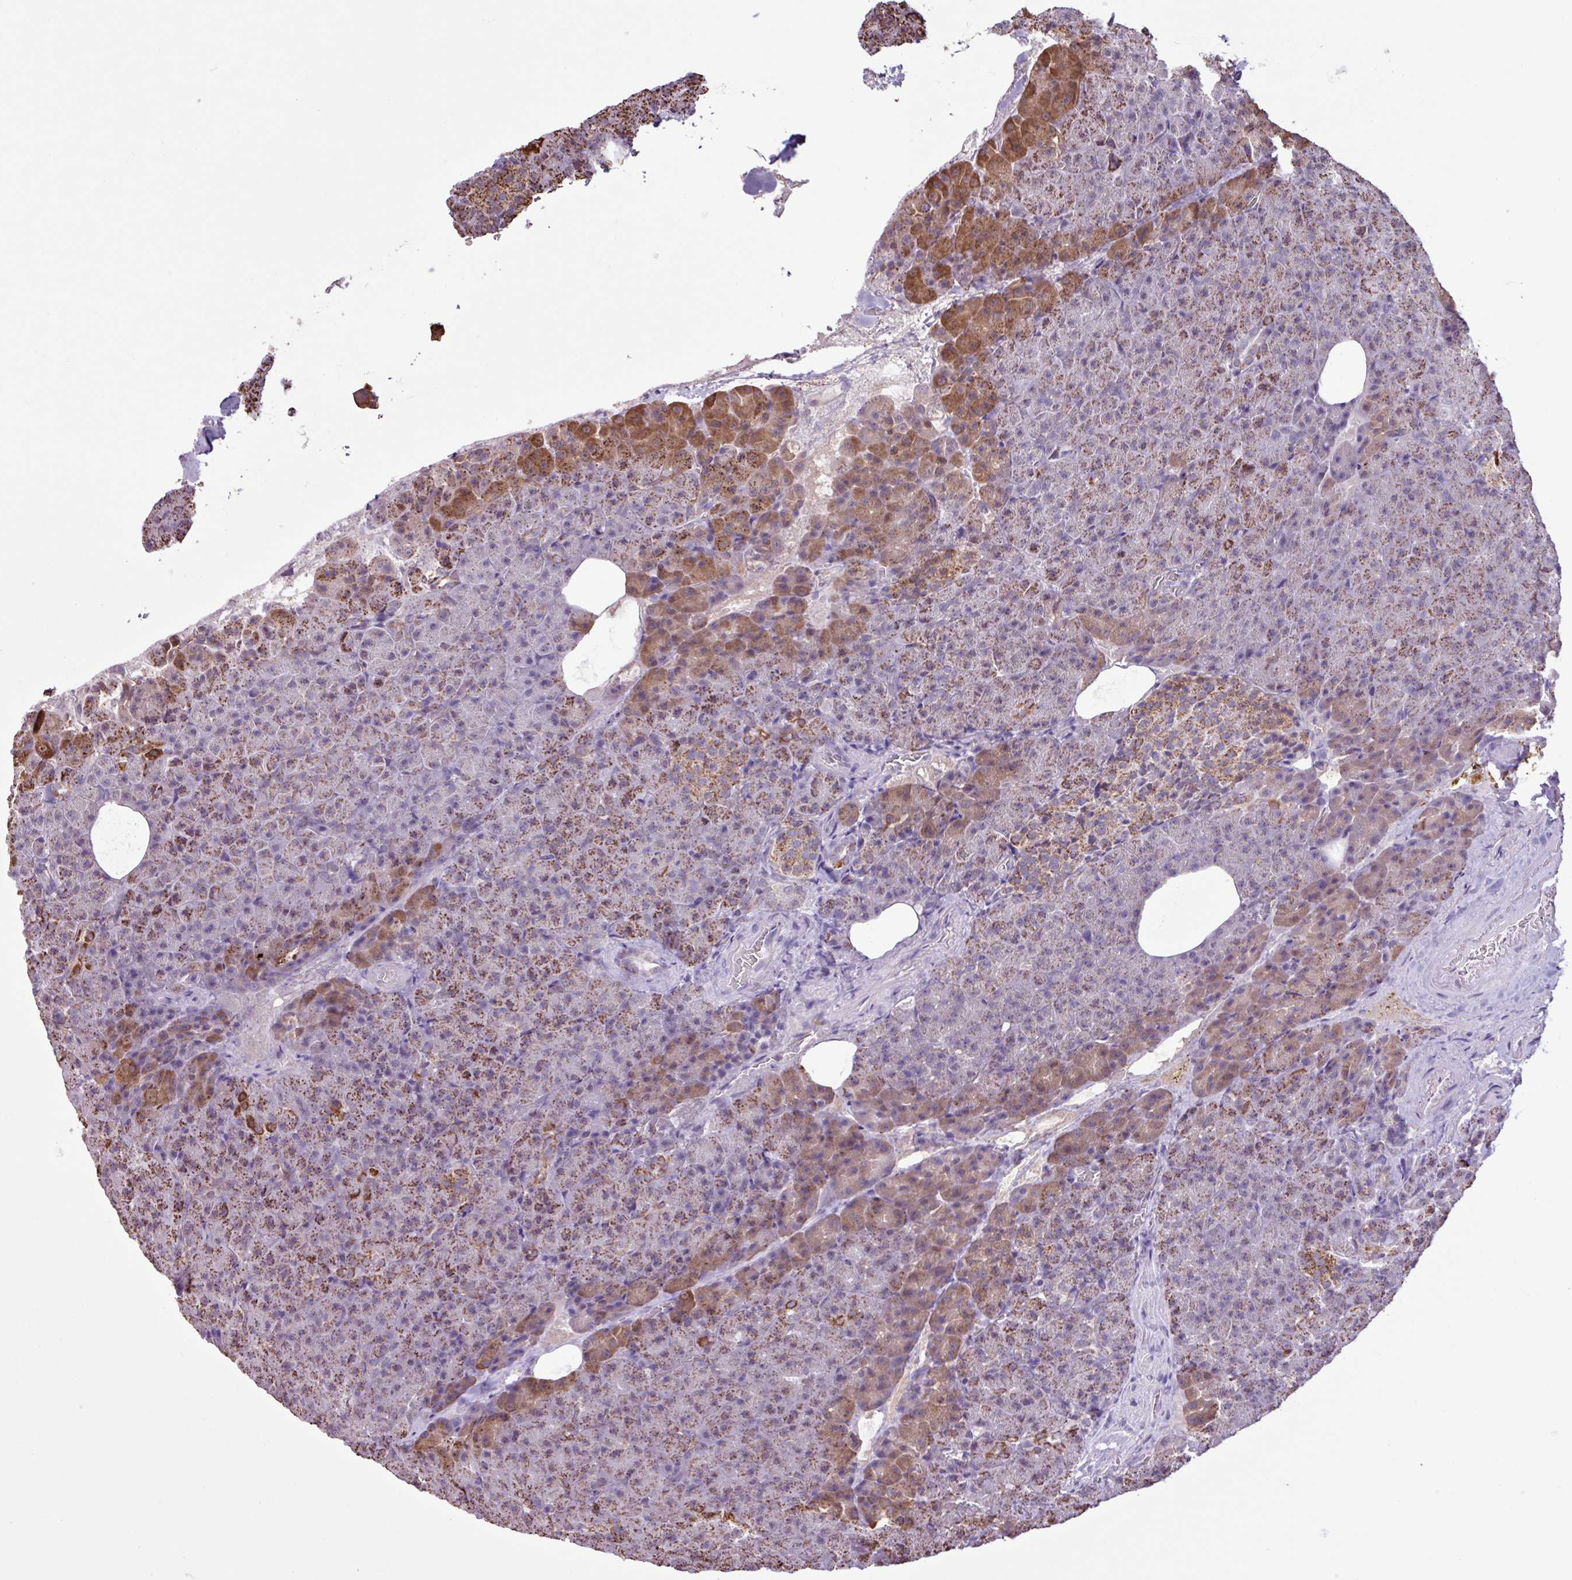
{"staining": {"intensity": "strong", "quantity": "25%-75%", "location": "cytoplasmic/membranous"}, "tissue": "pancreas", "cell_type": "Exocrine glandular cells", "image_type": "normal", "snomed": [{"axis": "morphology", "description": "Normal tissue, NOS"}, {"axis": "topography", "description": "Pancreas"}], "caption": "Strong cytoplasmic/membranous protein expression is appreciated in approximately 25%-75% of exocrine glandular cells in pancreas. Nuclei are stained in blue.", "gene": "ALG8", "patient": {"sex": "female", "age": 74}}